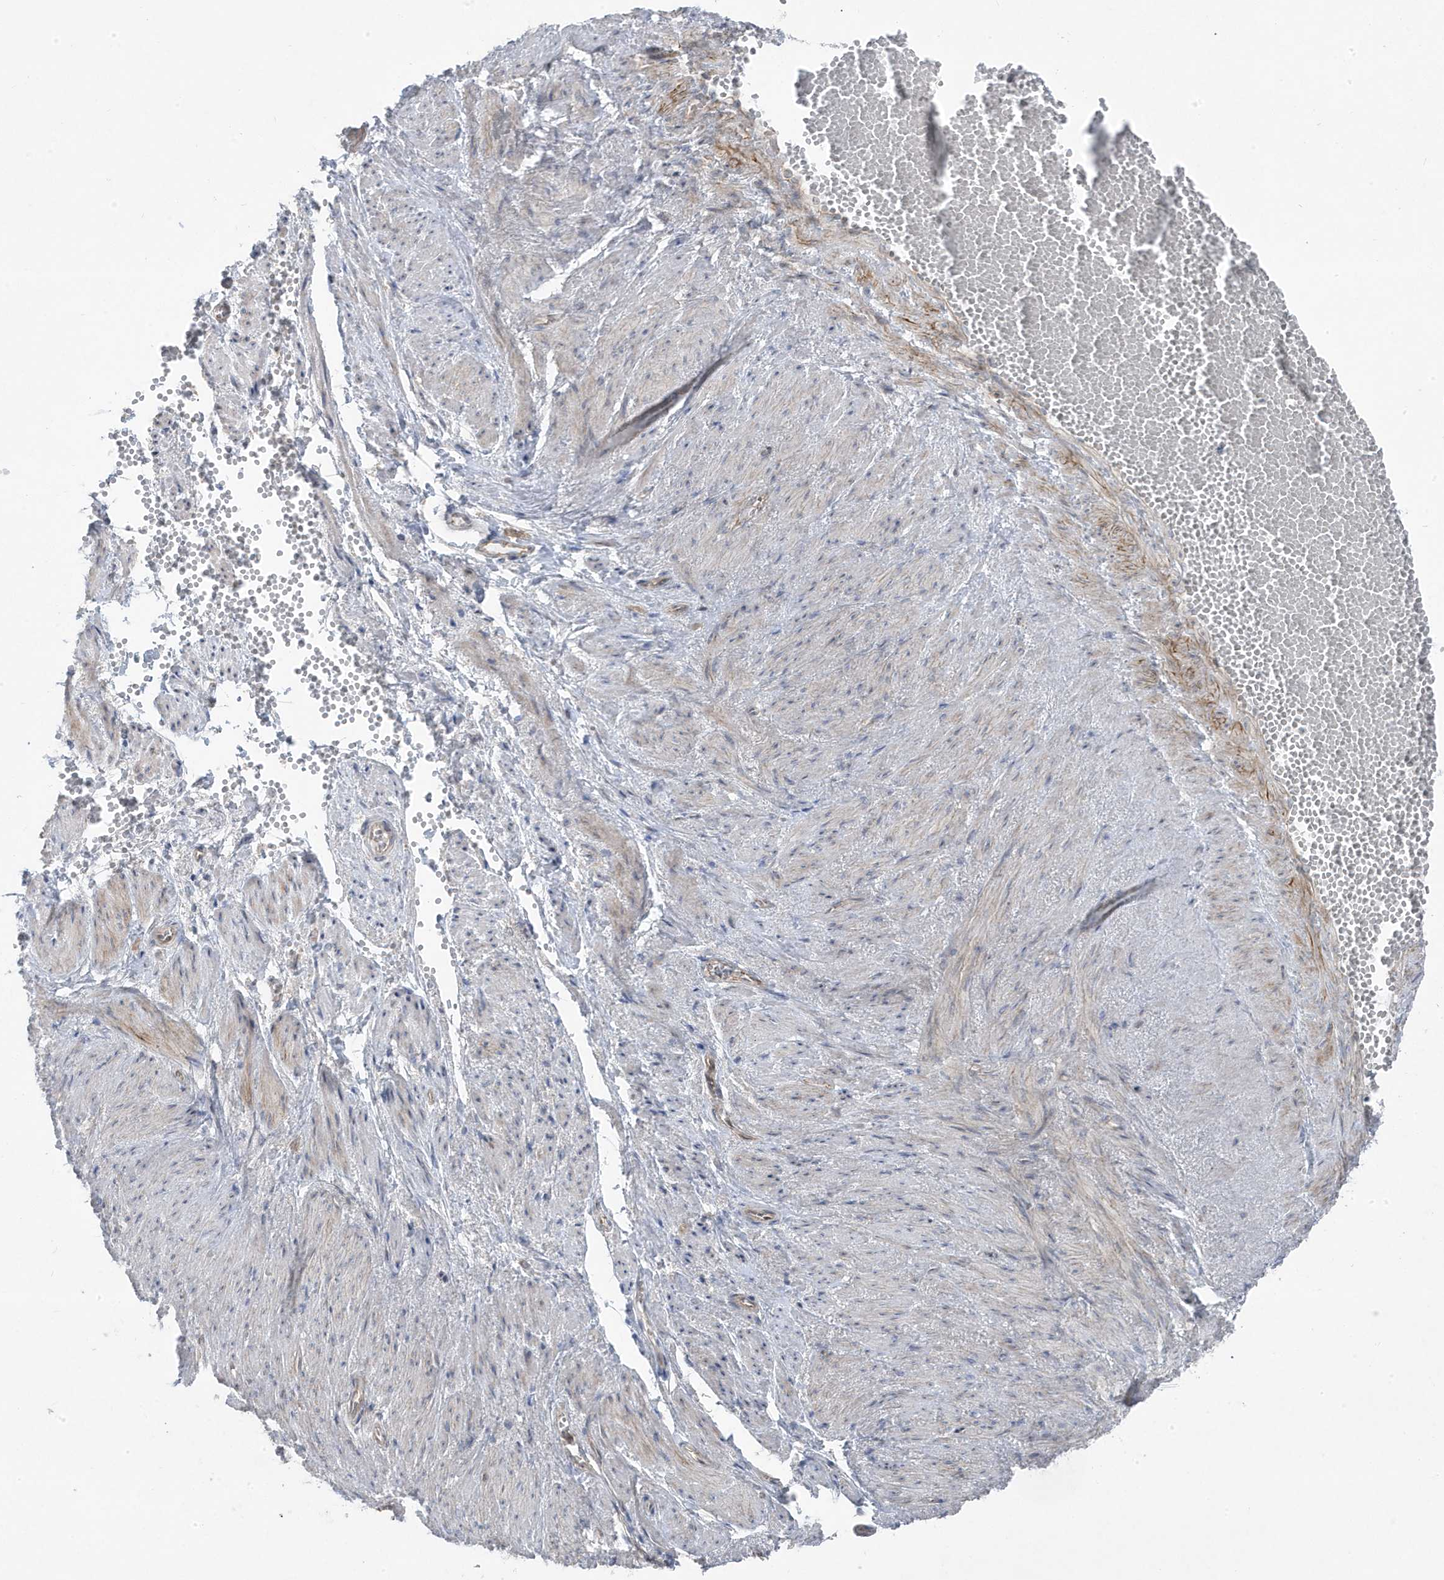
{"staining": {"intensity": "negative", "quantity": "none", "location": "none"}, "tissue": "adipose tissue", "cell_type": "Adipocytes", "image_type": "normal", "snomed": [{"axis": "morphology", "description": "Normal tissue, NOS"}, {"axis": "topography", "description": "Smooth muscle"}, {"axis": "topography", "description": "Peripheral nerve tissue"}], "caption": "This is a micrograph of immunohistochemistry staining of benign adipose tissue, which shows no positivity in adipocytes. The staining is performed using DAB (3,3'-diaminobenzidine) brown chromogen with nuclei counter-stained in using hematoxylin.", "gene": "ZNF654", "patient": {"sex": "female", "age": 39}}